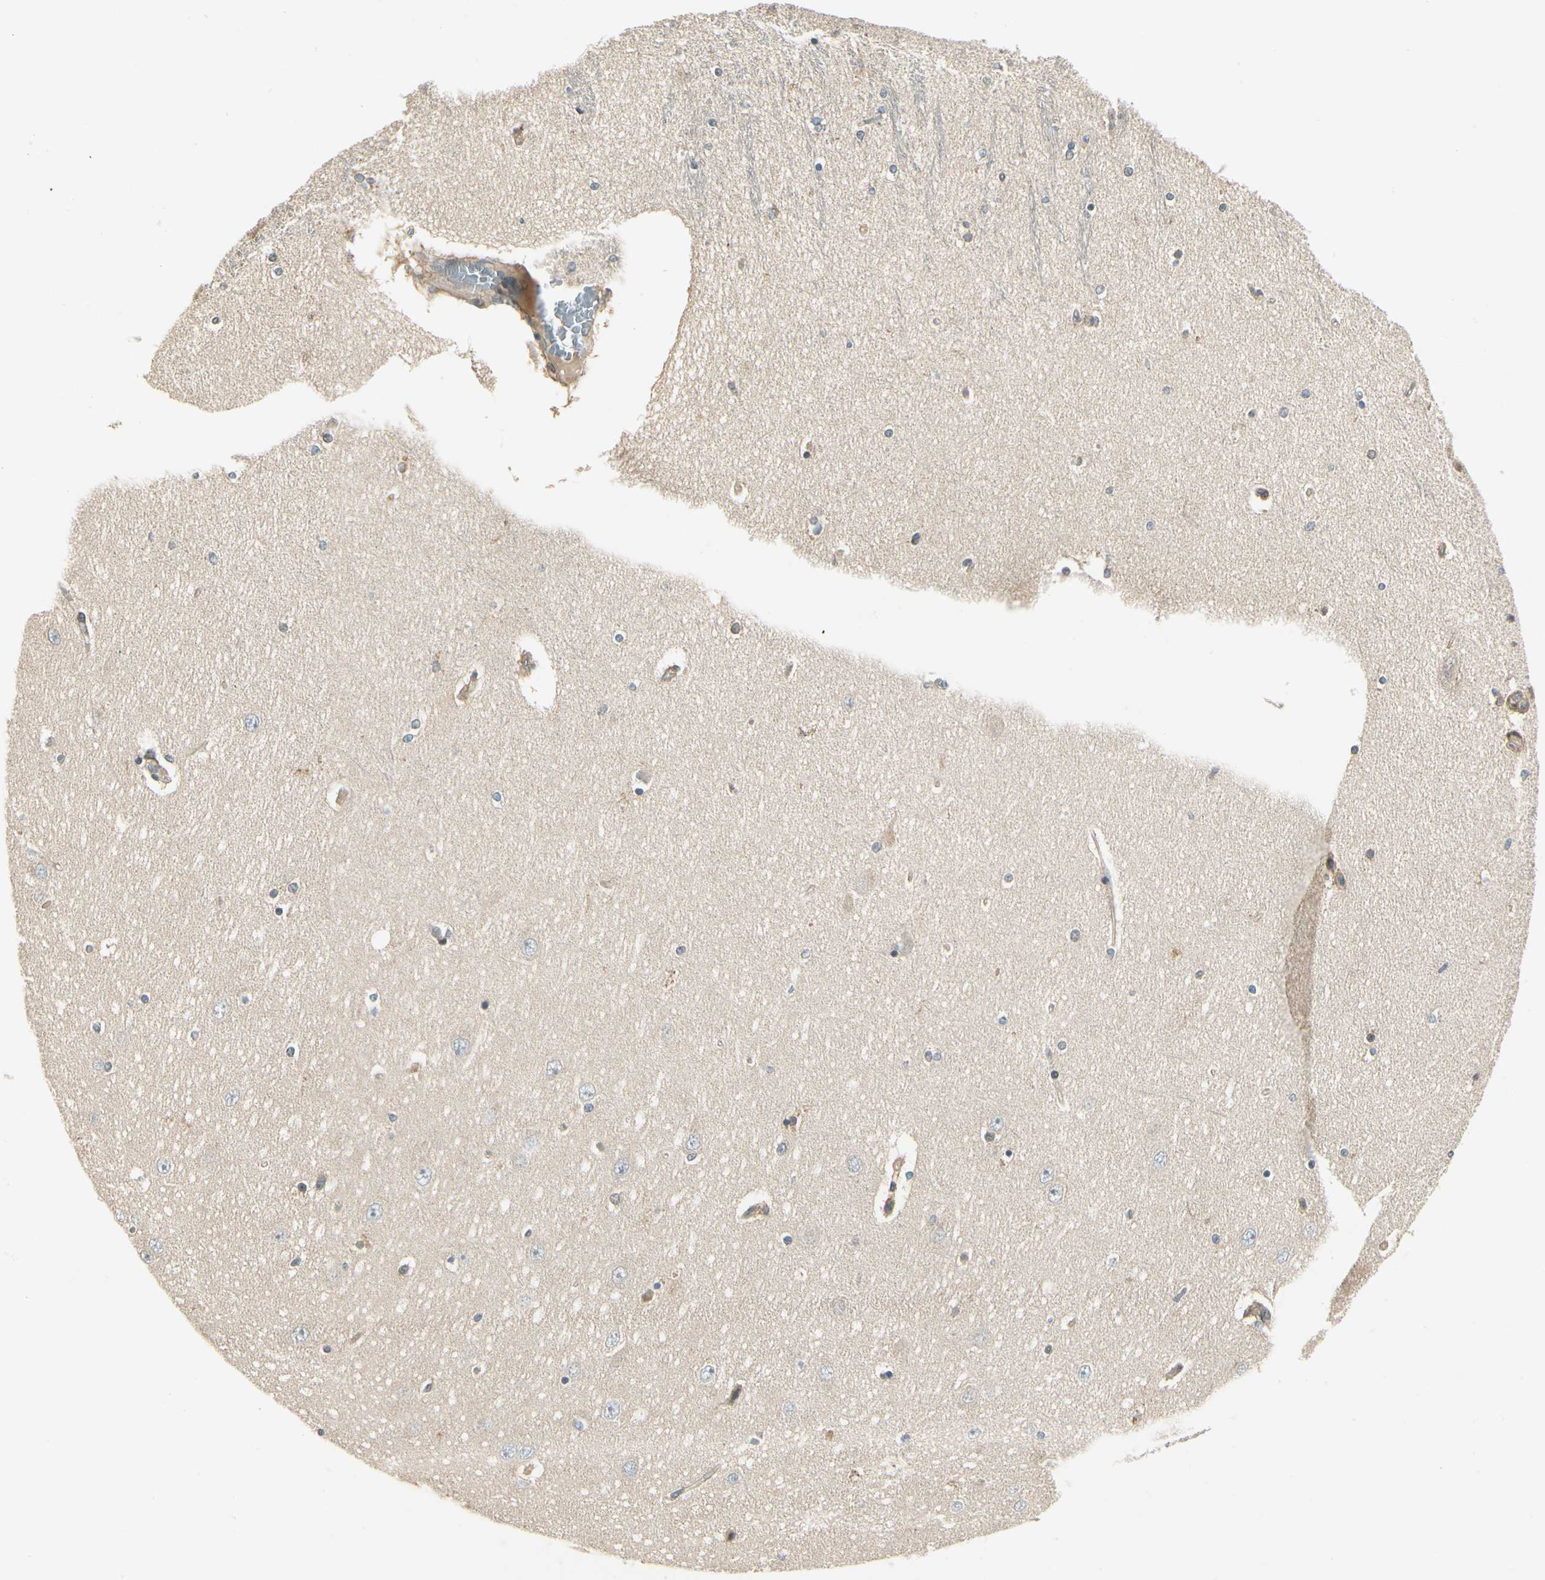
{"staining": {"intensity": "negative", "quantity": "none", "location": "none"}, "tissue": "hippocampus", "cell_type": "Glial cells", "image_type": "normal", "snomed": [{"axis": "morphology", "description": "Normal tissue, NOS"}, {"axis": "topography", "description": "Hippocampus"}], "caption": "A histopathology image of human hippocampus is negative for staining in glial cells.", "gene": "EPHB3", "patient": {"sex": "female", "age": 54}}